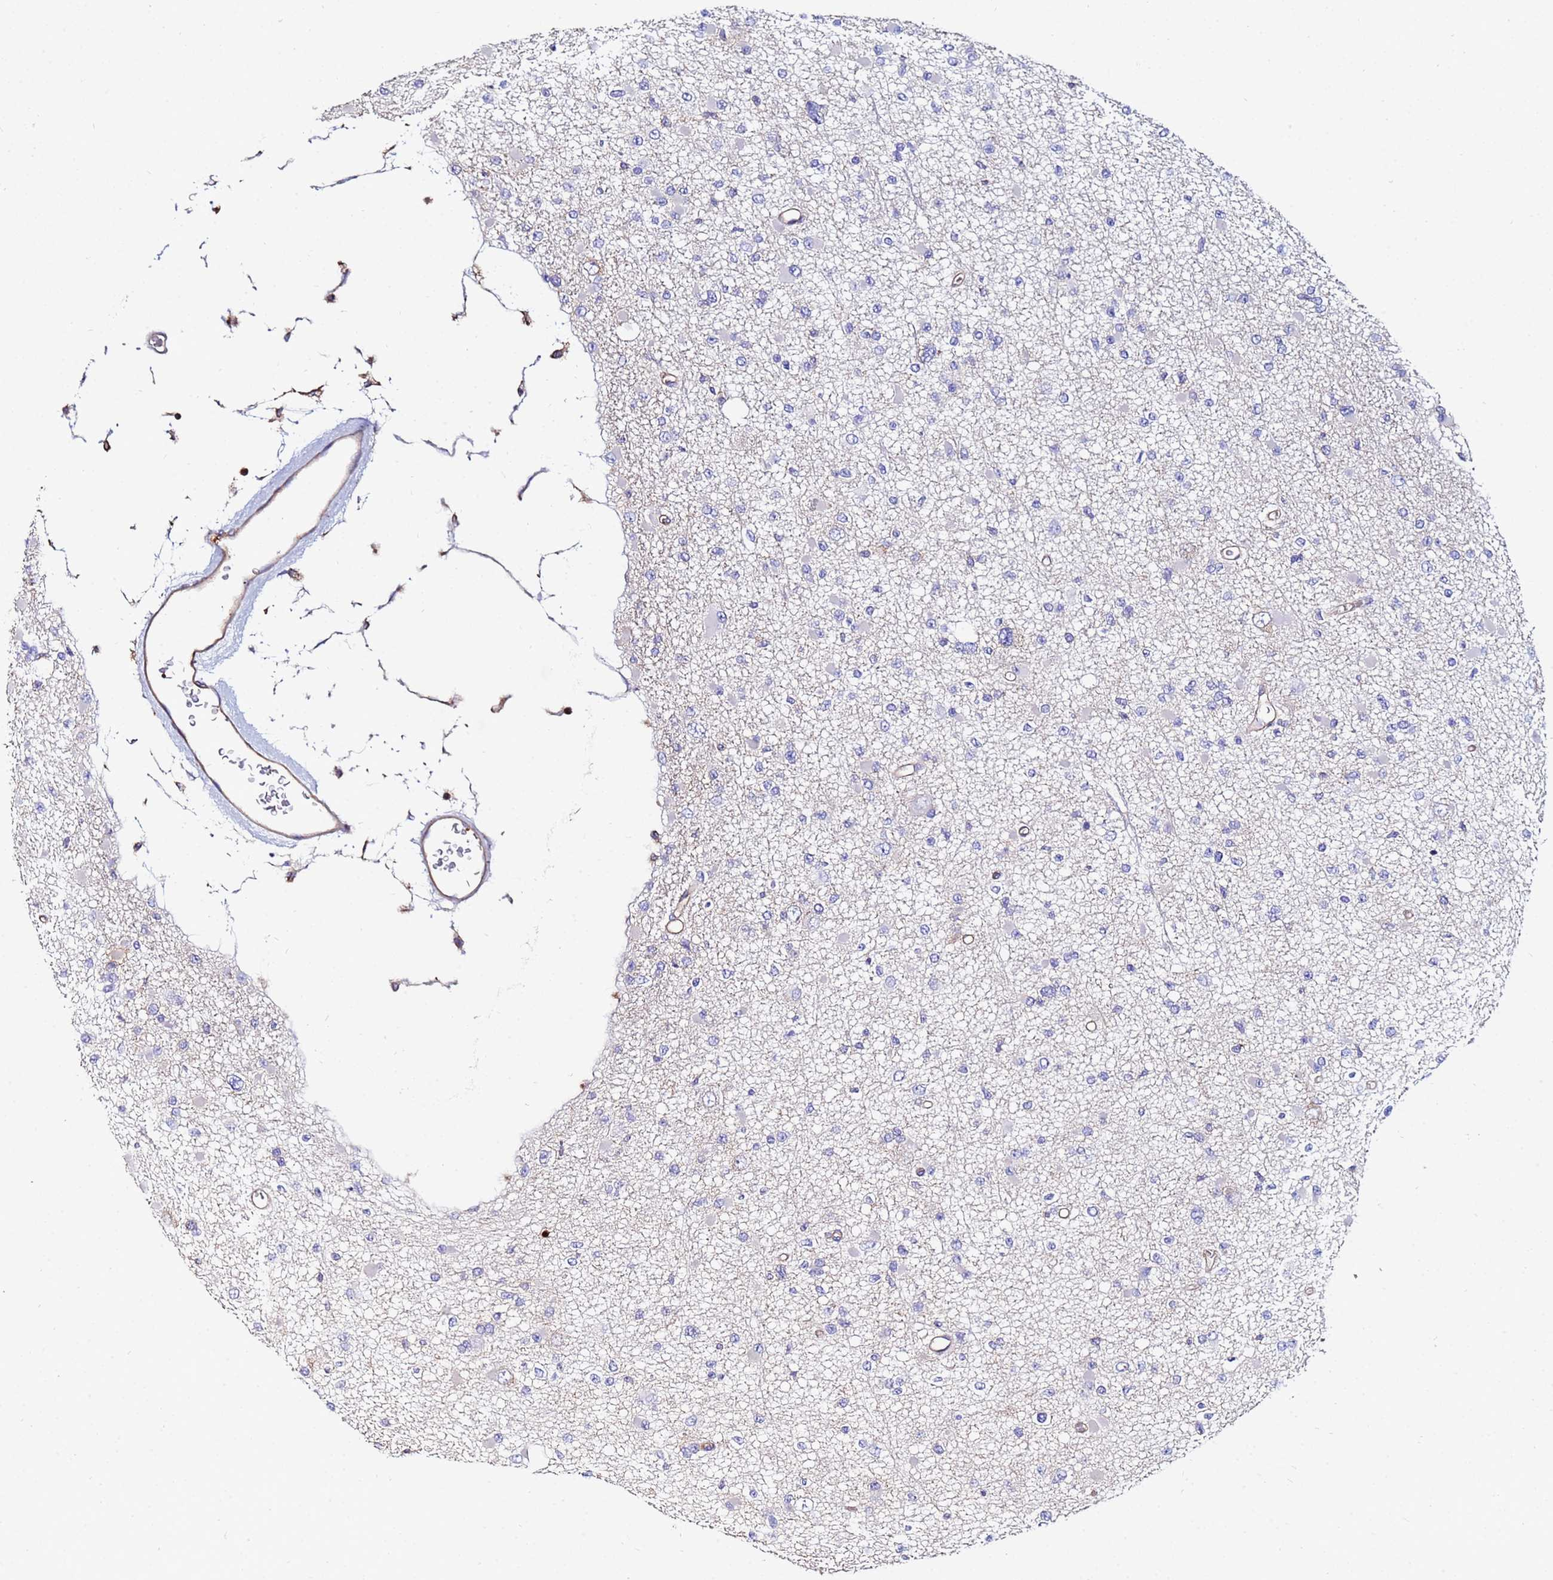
{"staining": {"intensity": "negative", "quantity": "none", "location": "none"}, "tissue": "glioma", "cell_type": "Tumor cells", "image_type": "cancer", "snomed": [{"axis": "morphology", "description": "Glioma, malignant, Low grade"}, {"axis": "topography", "description": "Brain"}], "caption": "Immunohistochemical staining of malignant low-grade glioma reveals no significant staining in tumor cells.", "gene": "POTEE", "patient": {"sex": "female", "age": 22}}